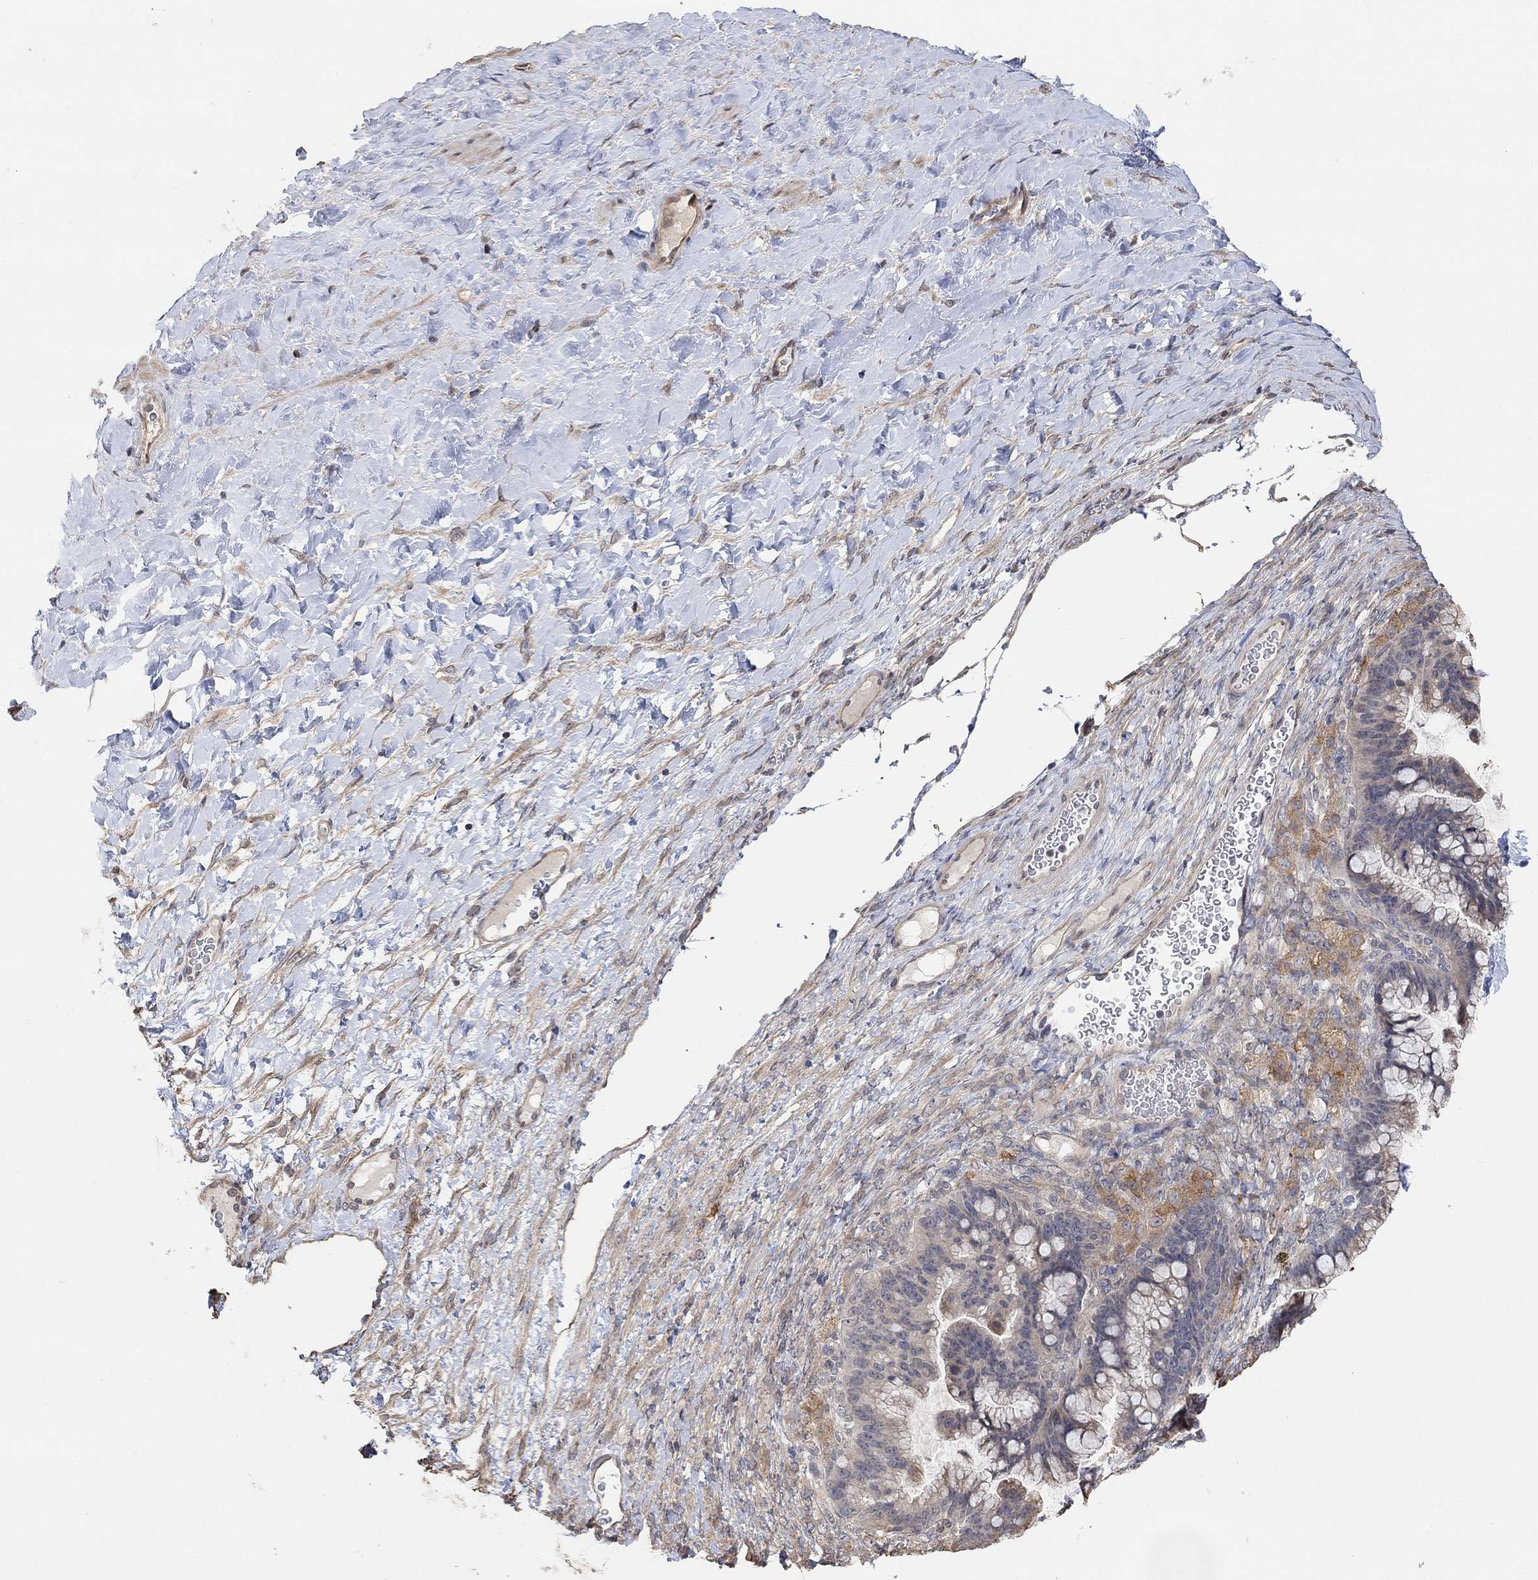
{"staining": {"intensity": "negative", "quantity": "none", "location": "none"}, "tissue": "ovarian cancer", "cell_type": "Tumor cells", "image_type": "cancer", "snomed": [{"axis": "morphology", "description": "Cystadenocarcinoma, mucinous, NOS"}, {"axis": "topography", "description": "Ovary"}], "caption": "The image demonstrates no staining of tumor cells in ovarian cancer (mucinous cystadenocarcinoma).", "gene": "UNC5B", "patient": {"sex": "female", "age": 67}}